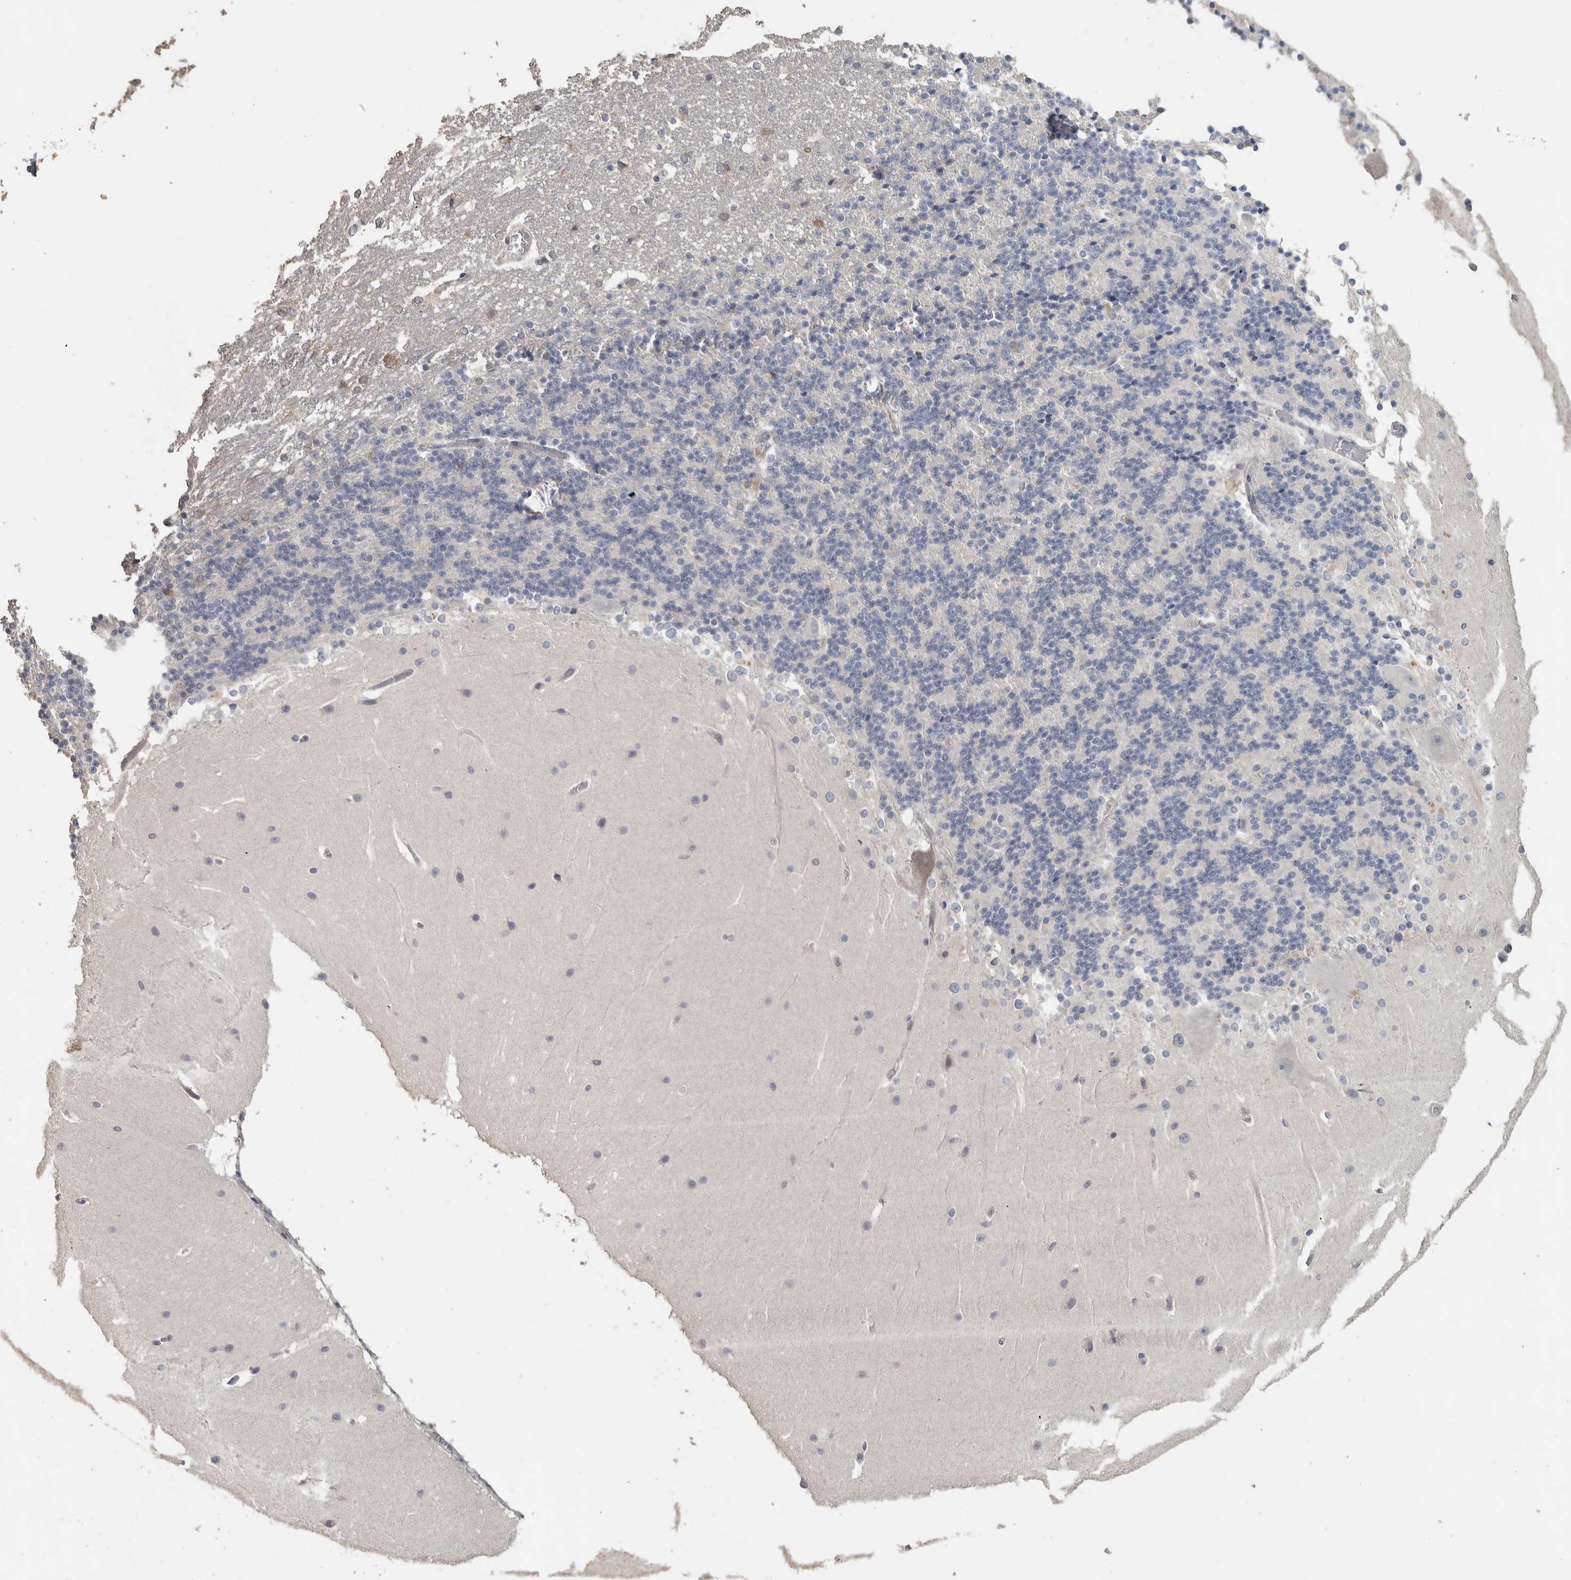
{"staining": {"intensity": "negative", "quantity": "none", "location": "none"}, "tissue": "cerebellum", "cell_type": "Cells in granular layer", "image_type": "normal", "snomed": [{"axis": "morphology", "description": "Normal tissue, NOS"}, {"axis": "topography", "description": "Cerebellum"}], "caption": "Immunohistochemistry (IHC) of benign cerebellum demonstrates no staining in cells in granular layer. The staining was performed using DAB (3,3'-diaminobenzidine) to visualize the protein expression in brown, while the nuclei were stained in blue with hematoxylin (Magnification: 20x).", "gene": "NECAB1", "patient": {"sex": "female", "age": 19}}